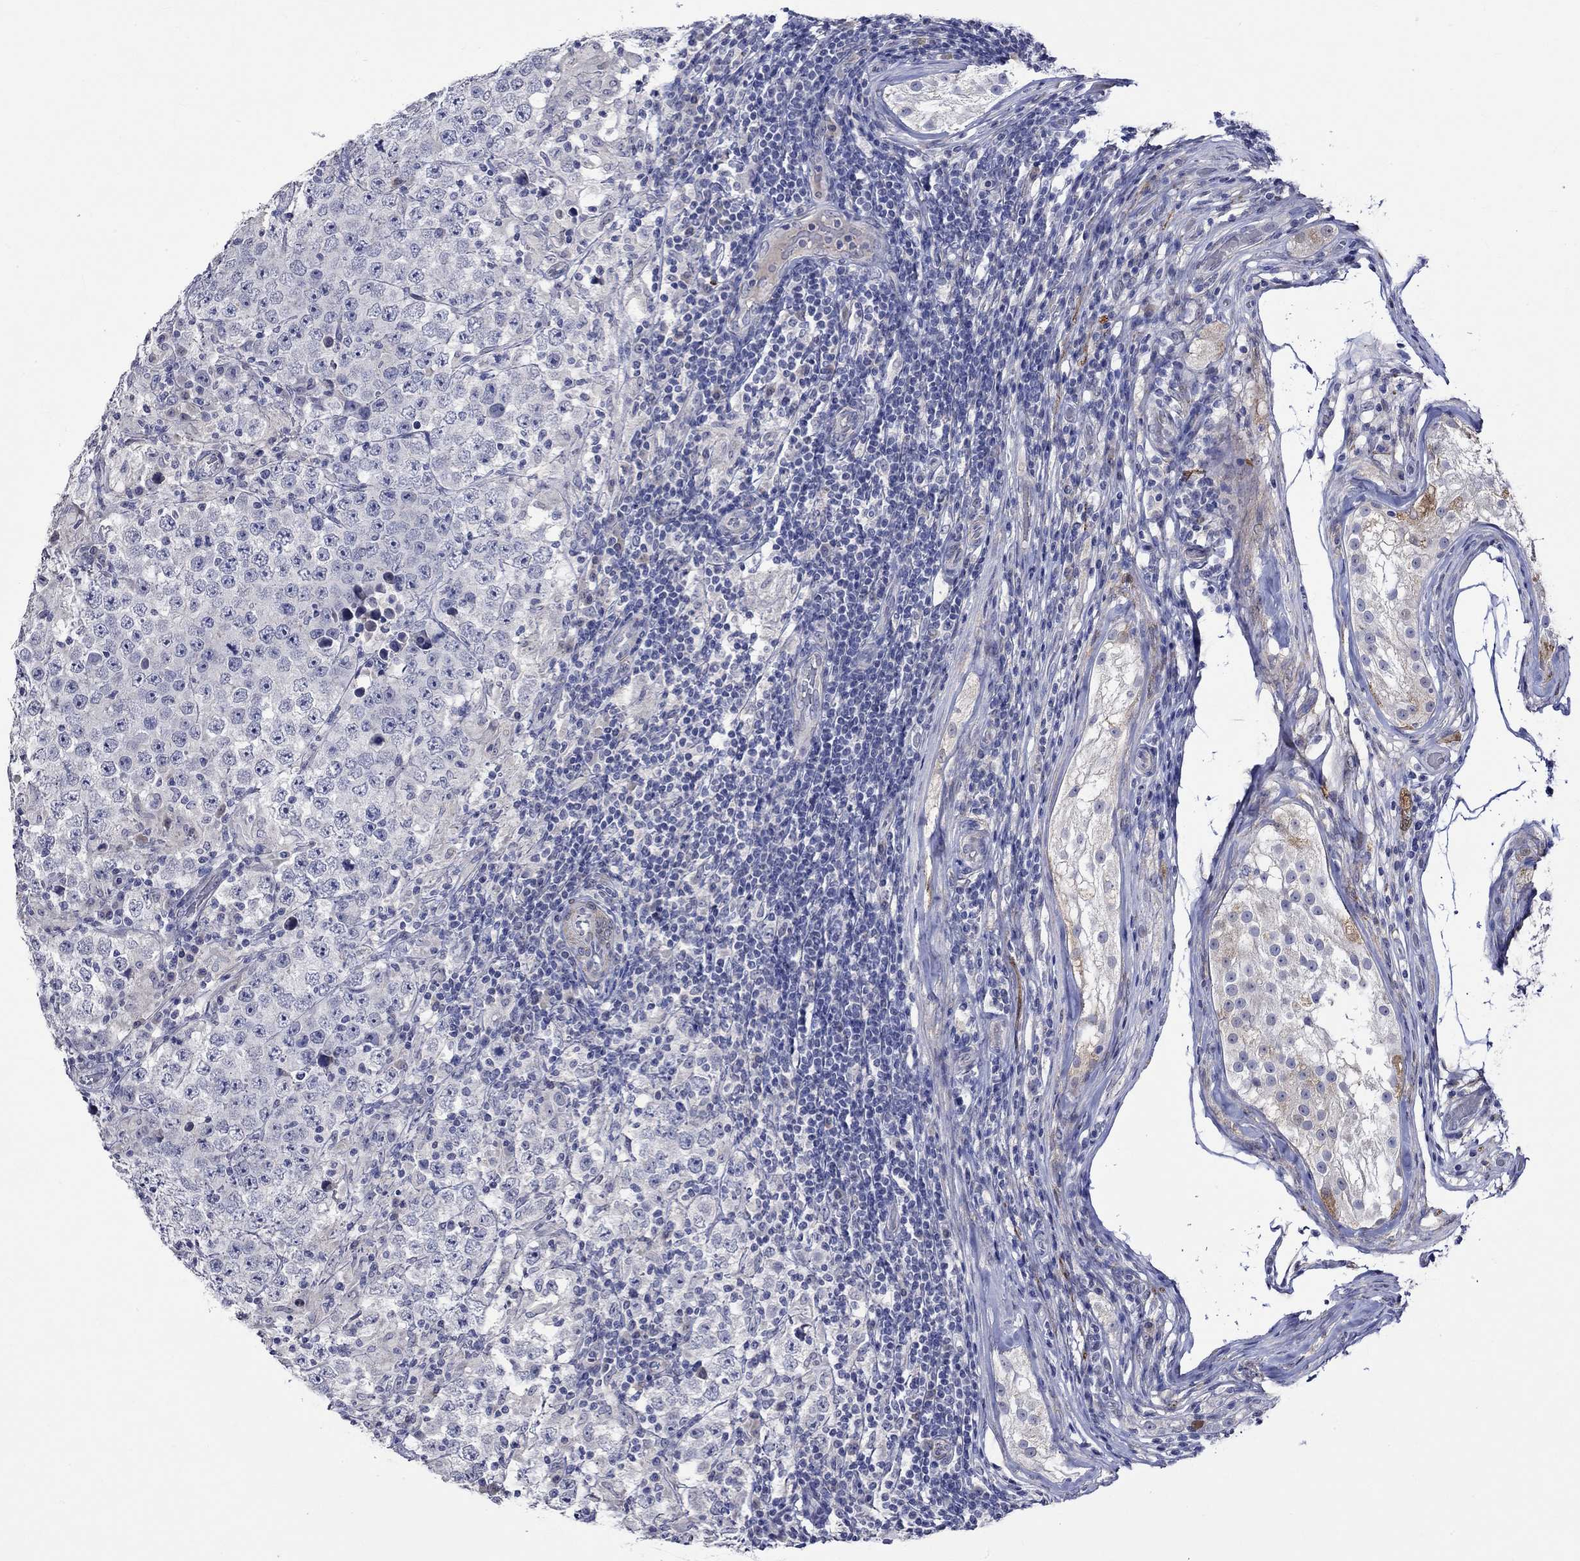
{"staining": {"intensity": "negative", "quantity": "none", "location": "none"}, "tissue": "testis cancer", "cell_type": "Tumor cells", "image_type": "cancer", "snomed": [{"axis": "morphology", "description": "Seminoma, NOS"}, {"axis": "morphology", "description": "Carcinoma, Embryonal, NOS"}, {"axis": "topography", "description": "Testis"}], "caption": "IHC image of testis cancer (embryonal carcinoma) stained for a protein (brown), which reveals no expression in tumor cells.", "gene": "CRYAB", "patient": {"sex": "male", "age": 41}}